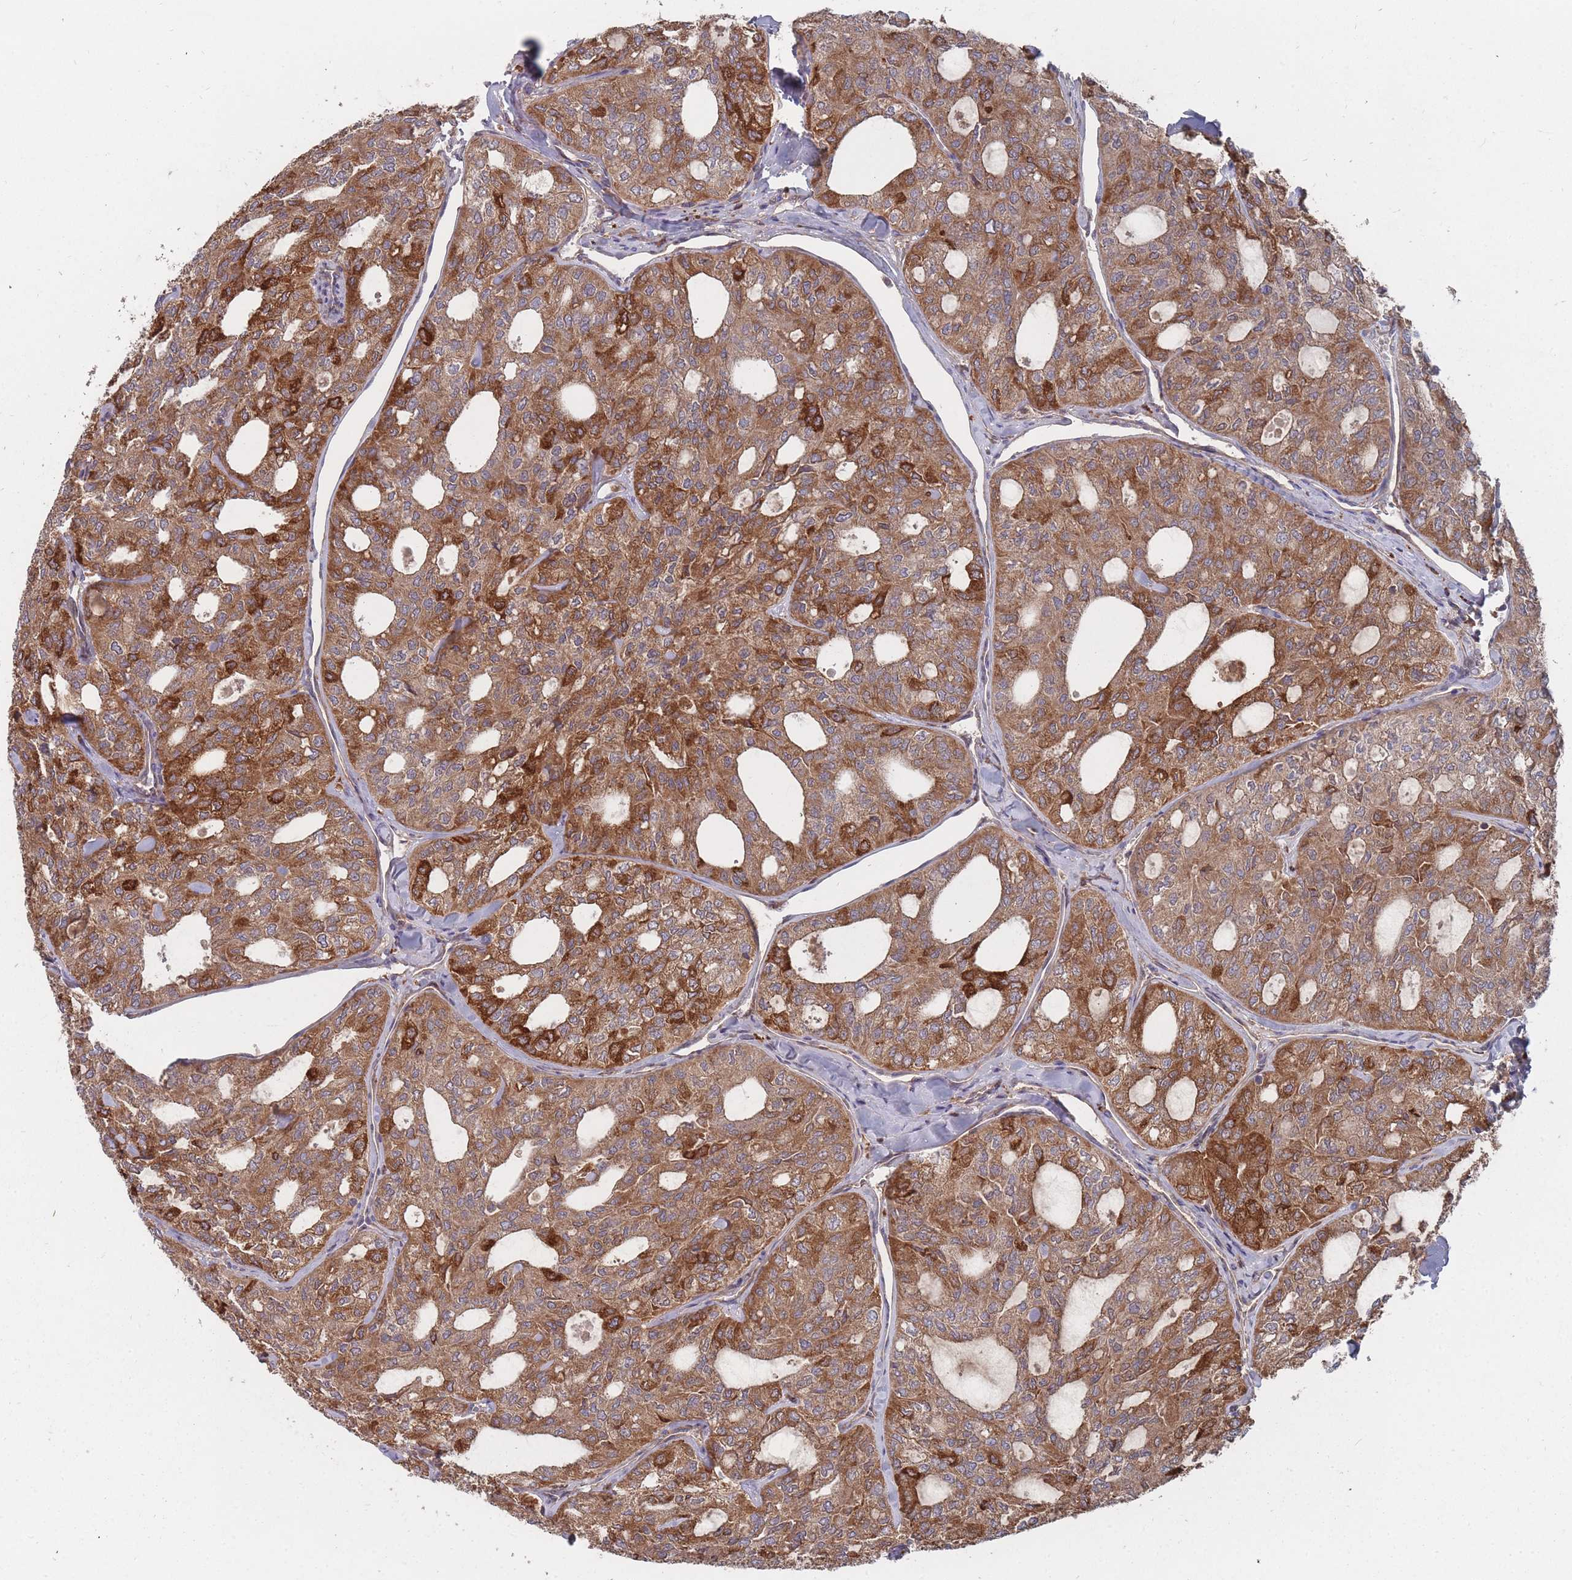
{"staining": {"intensity": "moderate", "quantity": ">75%", "location": "cytoplasmic/membranous"}, "tissue": "thyroid cancer", "cell_type": "Tumor cells", "image_type": "cancer", "snomed": [{"axis": "morphology", "description": "Follicular adenoma carcinoma, NOS"}, {"axis": "topography", "description": "Thyroid gland"}], "caption": "A photomicrograph of follicular adenoma carcinoma (thyroid) stained for a protein displays moderate cytoplasmic/membranous brown staining in tumor cells.", "gene": "THSD7B", "patient": {"sex": "male", "age": 75}}